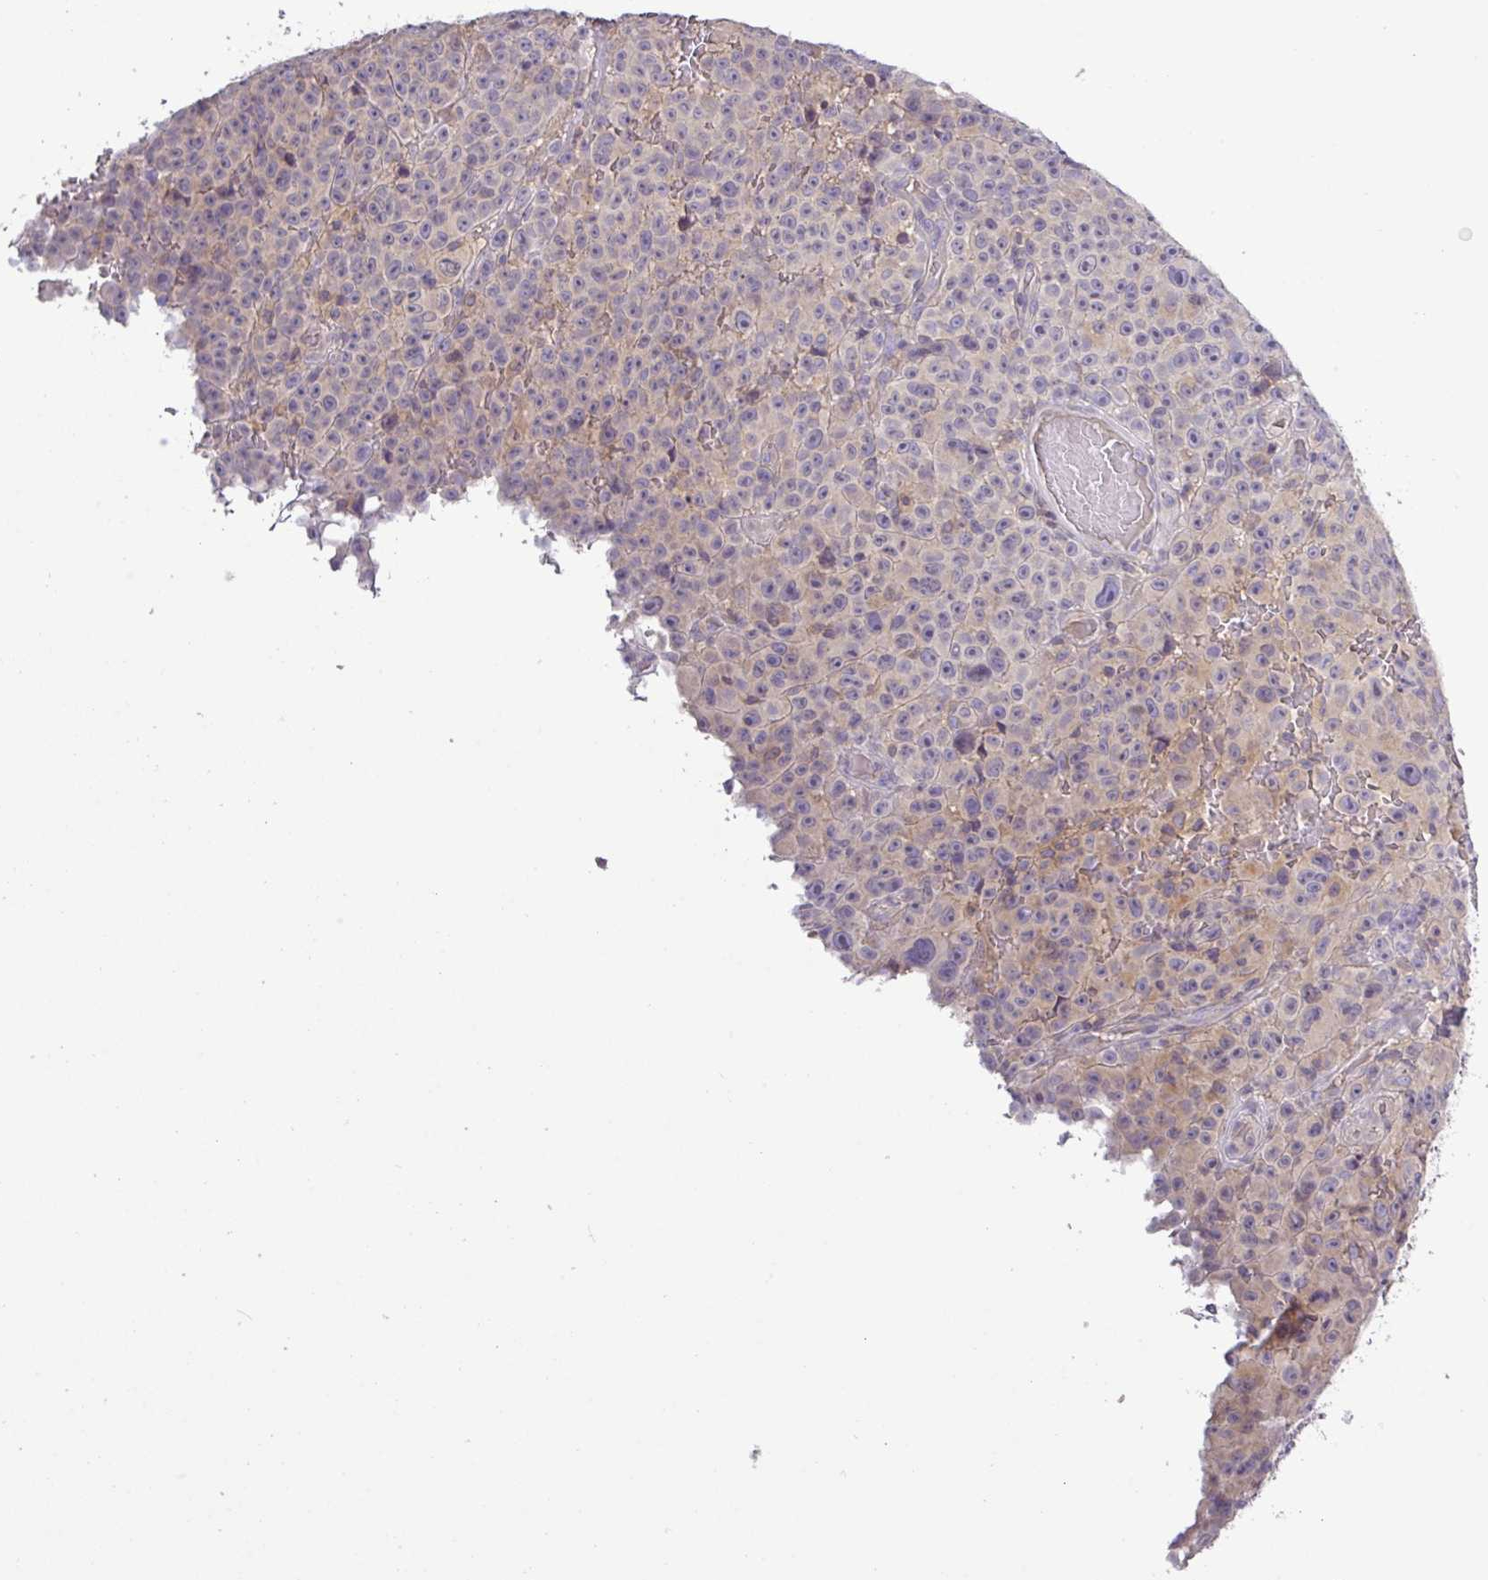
{"staining": {"intensity": "weak", "quantity": "25%-75%", "location": "cytoplasmic/membranous"}, "tissue": "melanoma", "cell_type": "Tumor cells", "image_type": "cancer", "snomed": [{"axis": "morphology", "description": "Malignant melanoma, NOS"}, {"axis": "topography", "description": "Skin"}], "caption": "IHC histopathology image of malignant melanoma stained for a protein (brown), which demonstrates low levels of weak cytoplasmic/membranous staining in approximately 25%-75% of tumor cells.", "gene": "TMEM62", "patient": {"sex": "female", "age": 82}}